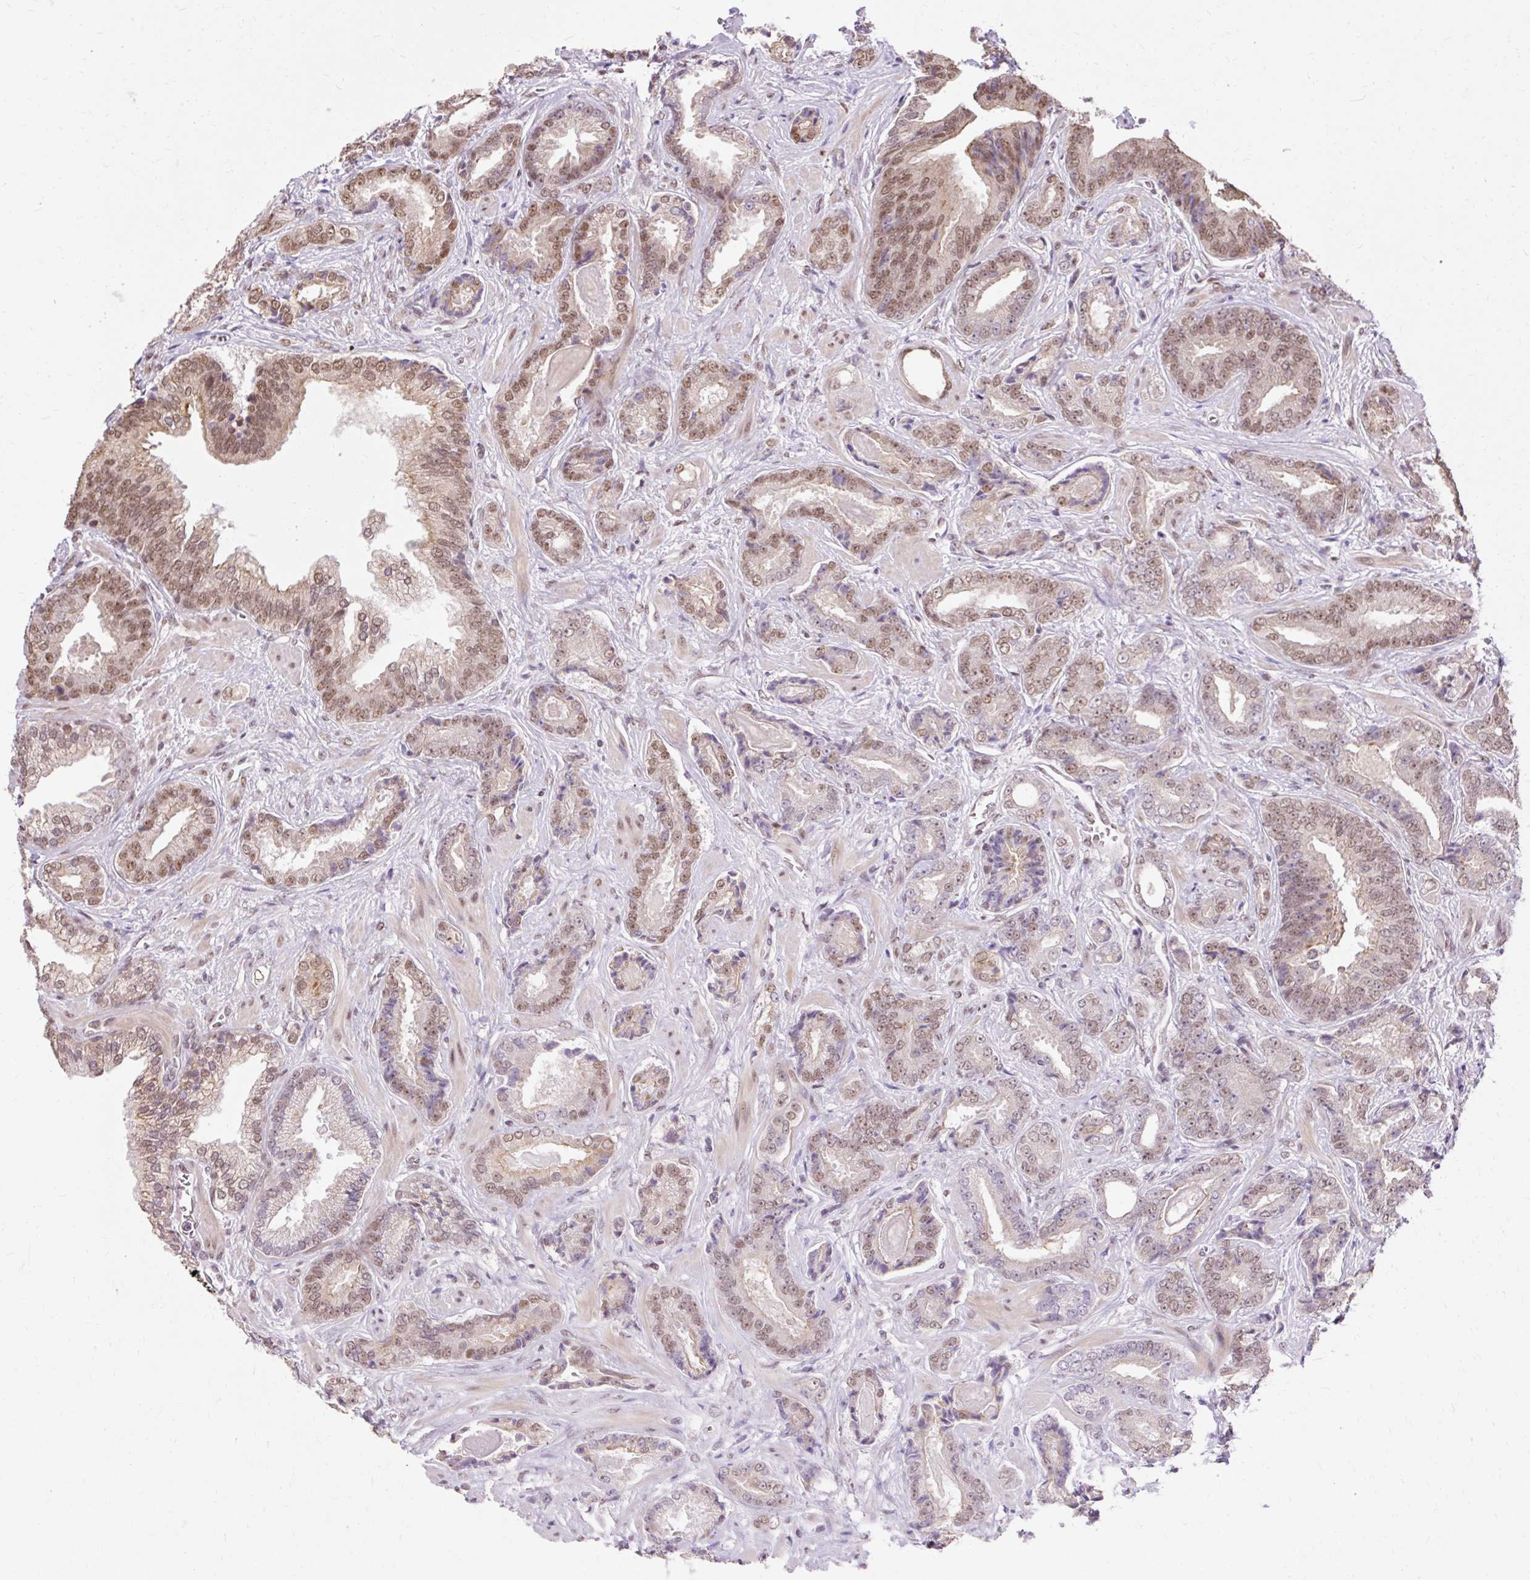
{"staining": {"intensity": "moderate", "quantity": "25%-75%", "location": "nuclear"}, "tissue": "prostate cancer", "cell_type": "Tumor cells", "image_type": "cancer", "snomed": [{"axis": "morphology", "description": "Adenocarcinoma, Low grade"}, {"axis": "topography", "description": "Prostate"}], "caption": "This is an image of immunohistochemistry staining of prostate cancer (low-grade adenocarcinoma), which shows moderate positivity in the nuclear of tumor cells.", "gene": "NPIPB12", "patient": {"sex": "male", "age": 62}}